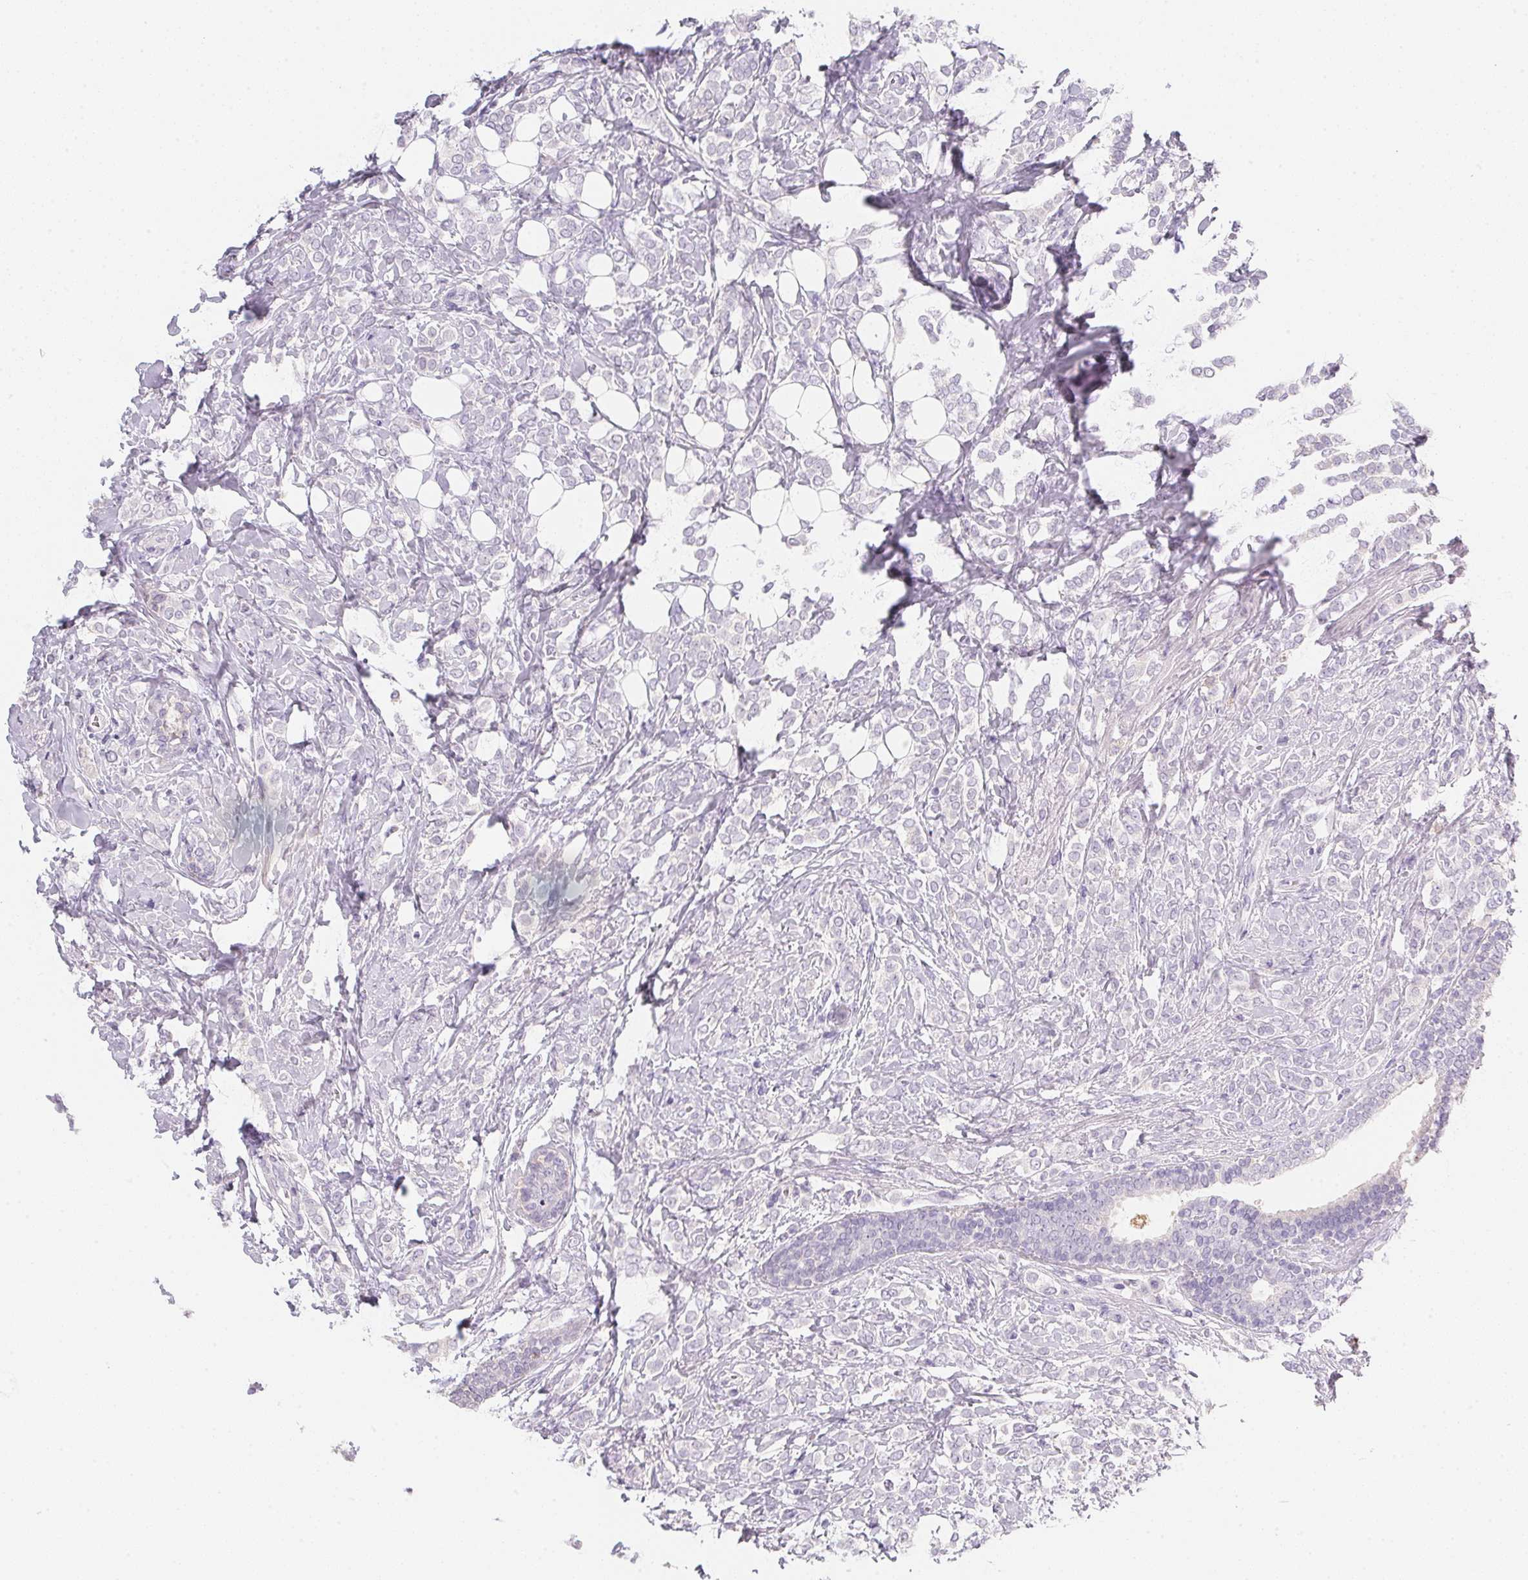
{"staining": {"intensity": "negative", "quantity": "none", "location": "none"}, "tissue": "breast cancer", "cell_type": "Tumor cells", "image_type": "cancer", "snomed": [{"axis": "morphology", "description": "Lobular carcinoma"}, {"axis": "topography", "description": "Breast"}], "caption": "This is an immunohistochemistry (IHC) photomicrograph of breast lobular carcinoma. There is no expression in tumor cells.", "gene": "ACP3", "patient": {"sex": "female", "age": 49}}